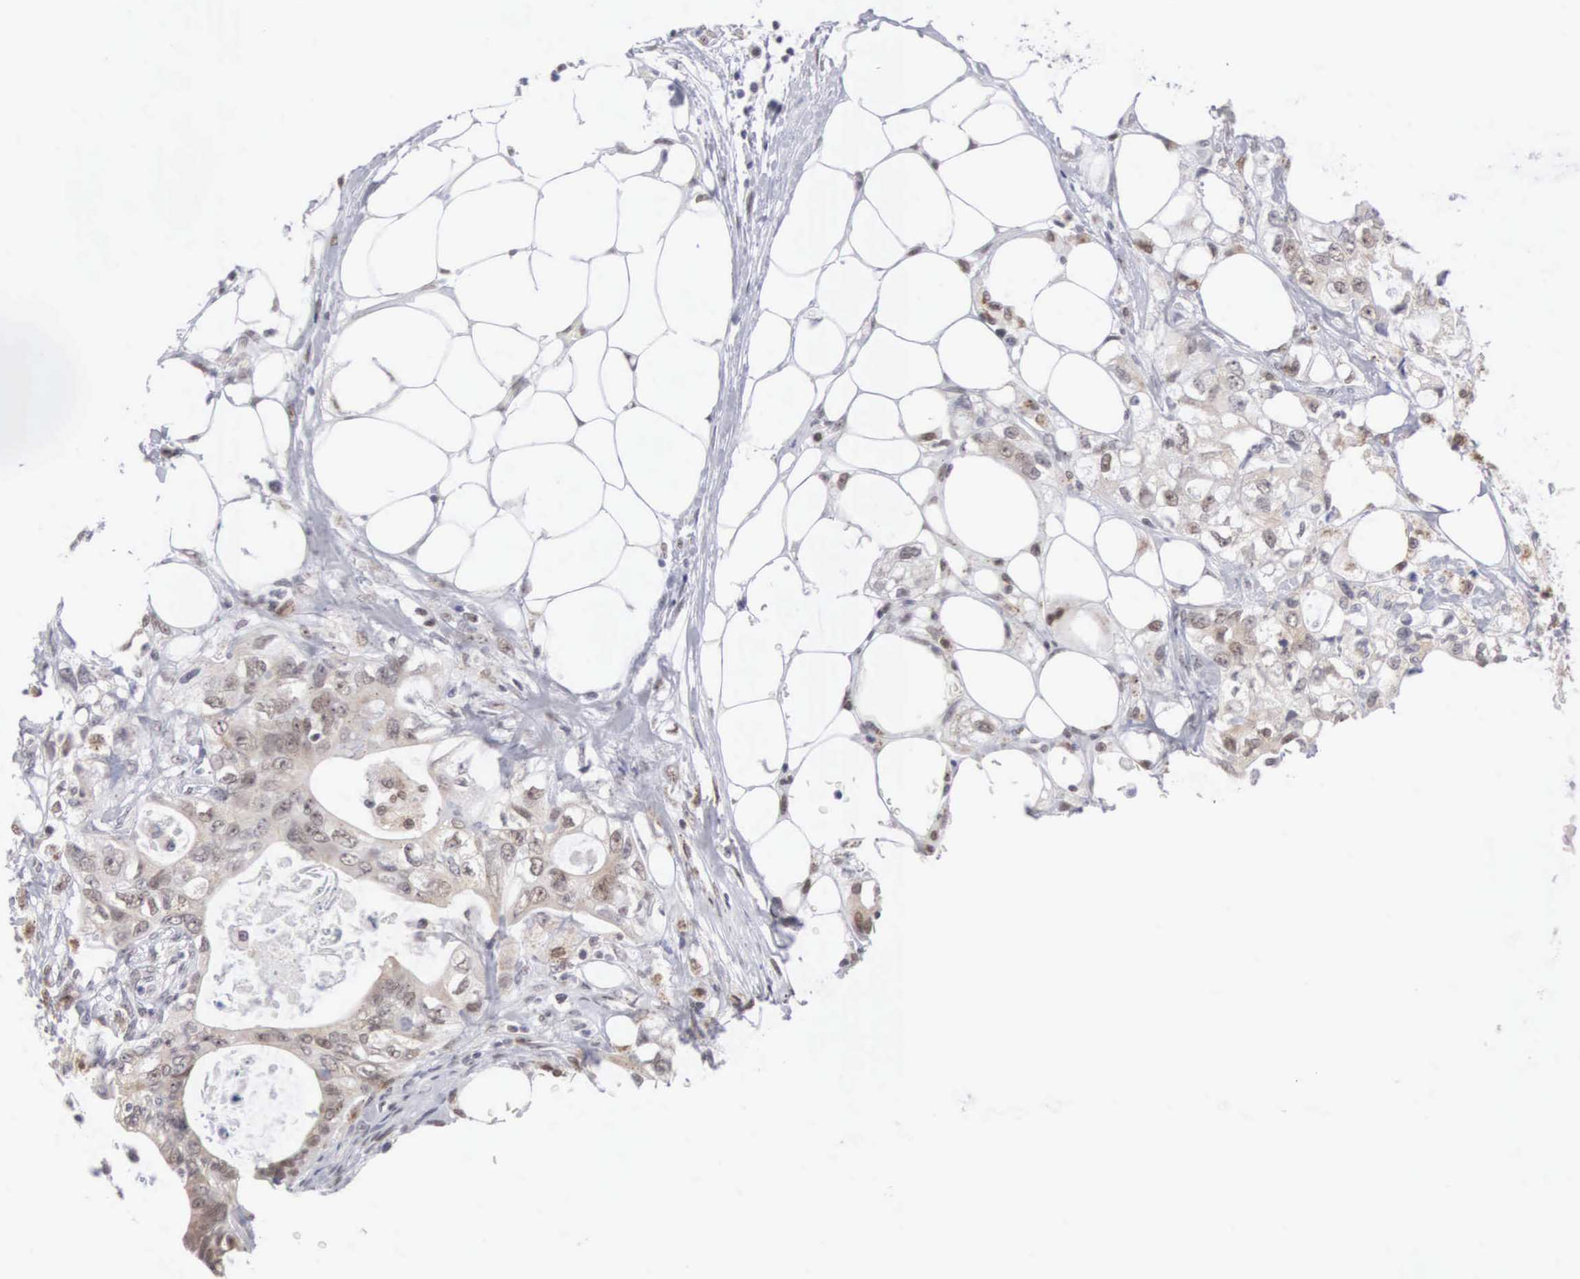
{"staining": {"intensity": "weak", "quantity": "<25%", "location": "nuclear"}, "tissue": "colorectal cancer", "cell_type": "Tumor cells", "image_type": "cancer", "snomed": [{"axis": "morphology", "description": "Adenocarcinoma, NOS"}, {"axis": "topography", "description": "Rectum"}], "caption": "Immunohistochemistry micrograph of neoplastic tissue: human colorectal cancer (adenocarcinoma) stained with DAB (3,3'-diaminobenzidine) reveals no significant protein staining in tumor cells.", "gene": "MNAT1", "patient": {"sex": "female", "age": 57}}